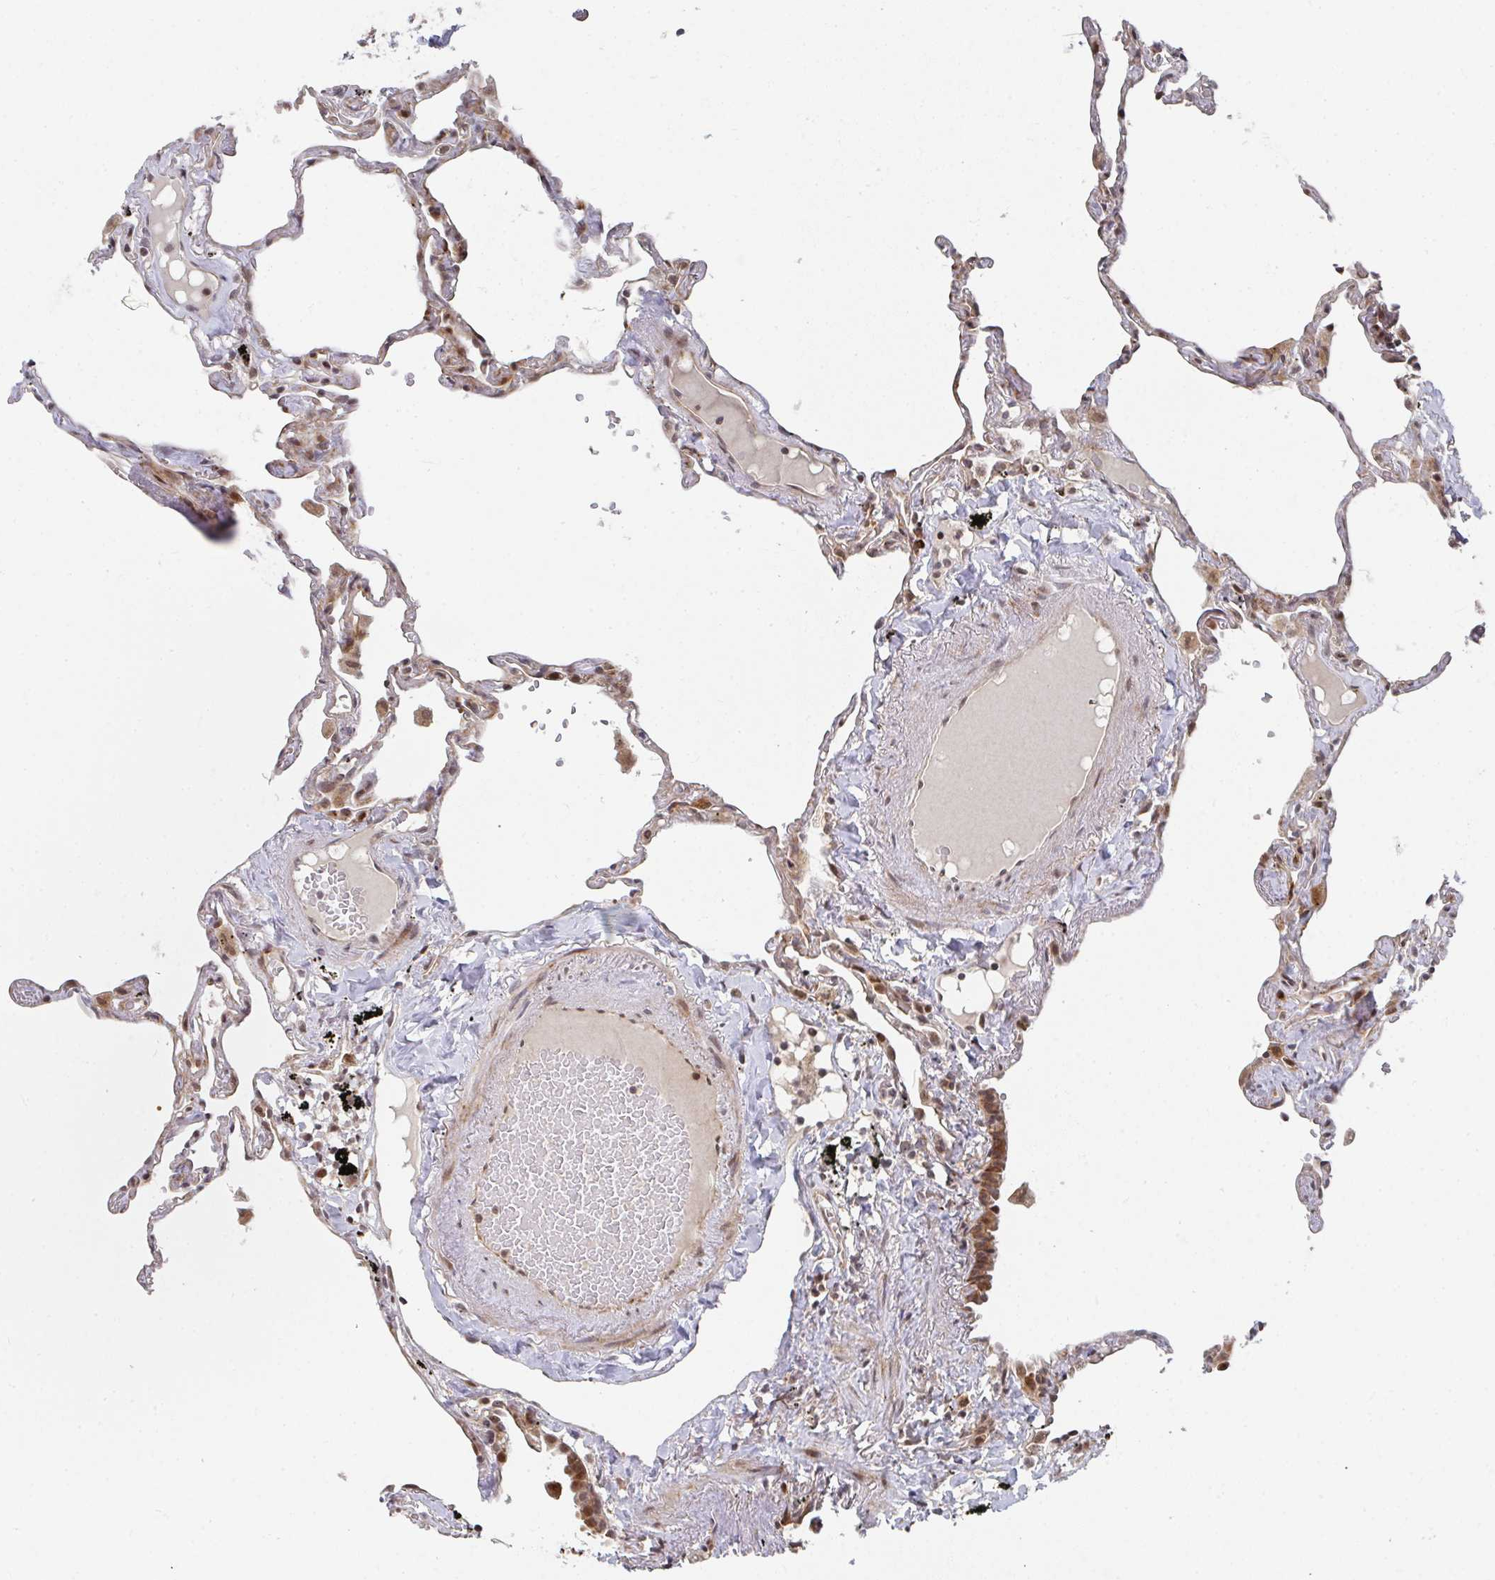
{"staining": {"intensity": "moderate", "quantity": "25%-75%", "location": "cytoplasmic/membranous"}, "tissue": "lung", "cell_type": "Alveolar cells", "image_type": "normal", "snomed": [{"axis": "morphology", "description": "Normal tissue, NOS"}, {"axis": "topography", "description": "Lung"}], "caption": "Moderate cytoplasmic/membranous expression for a protein is appreciated in about 25%-75% of alveolar cells of unremarkable lung using IHC.", "gene": "RBBP5", "patient": {"sex": "female", "age": 67}}